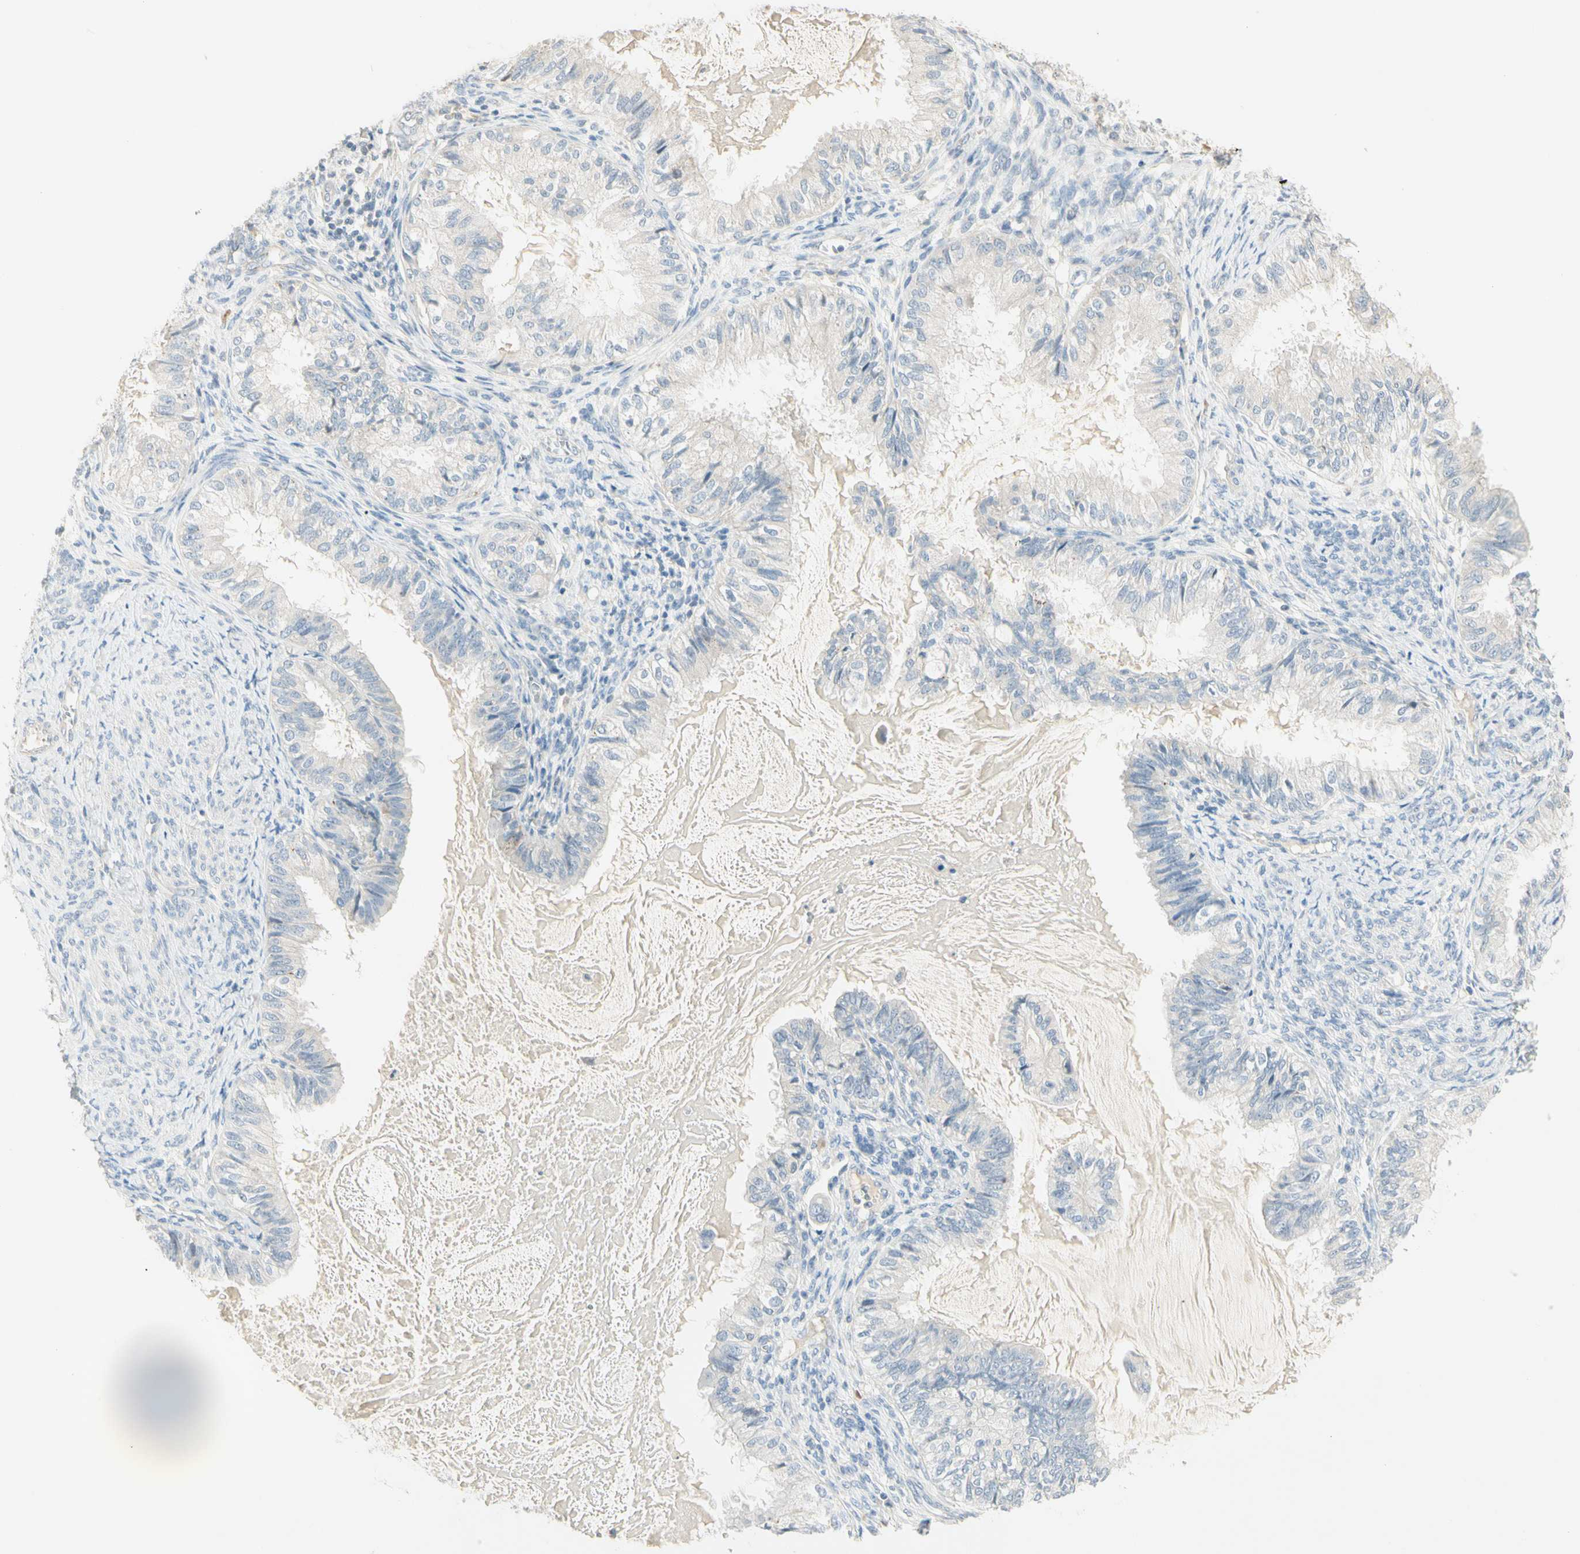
{"staining": {"intensity": "negative", "quantity": "none", "location": "none"}, "tissue": "cervical cancer", "cell_type": "Tumor cells", "image_type": "cancer", "snomed": [{"axis": "morphology", "description": "Normal tissue, NOS"}, {"axis": "morphology", "description": "Adenocarcinoma, NOS"}, {"axis": "topography", "description": "Cervix"}, {"axis": "topography", "description": "Endometrium"}], "caption": "An immunohistochemistry (IHC) image of cervical adenocarcinoma is shown. There is no staining in tumor cells of cervical adenocarcinoma.", "gene": "ALDH18A1", "patient": {"sex": "female", "age": 86}}